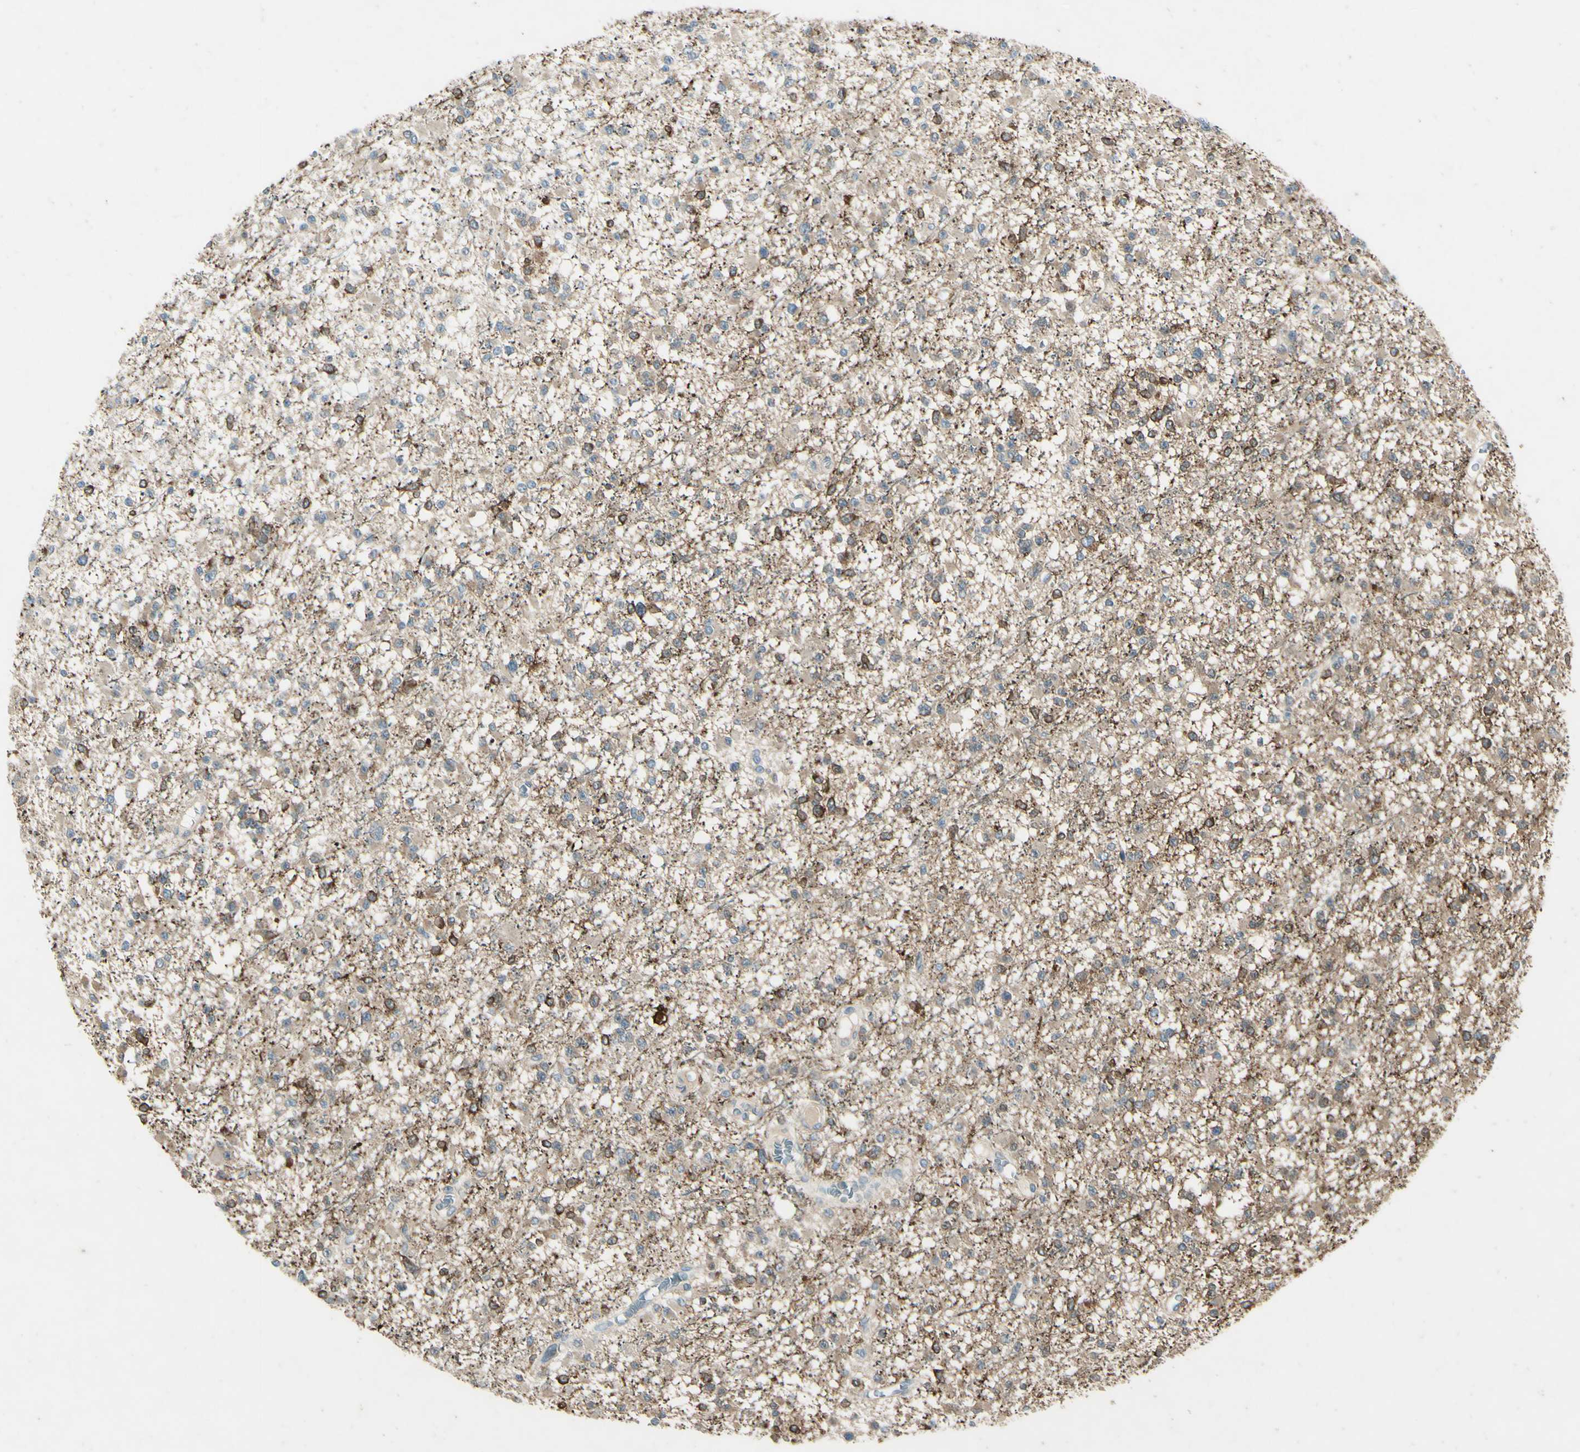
{"staining": {"intensity": "moderate", "quantity": "<25%", "location": "cytoplasmic/membranous"}, "tissue": "glioma", "cell_type": "Tumor cells", "image_type": "cancer", "snomed": [{"axis": "morphology", "description": "Glioma, malignant, Low grade"}, {"axis": "topography", "description": "Brain"}], "caption": "Brown immunohistochemical staining in malignant low-grade glioma reveals moderate cytoplasmic/membranous staining in about <25% of tumor cells.", "gene": "SNAP91", "patient": {"sex": "female", "age": 22}}